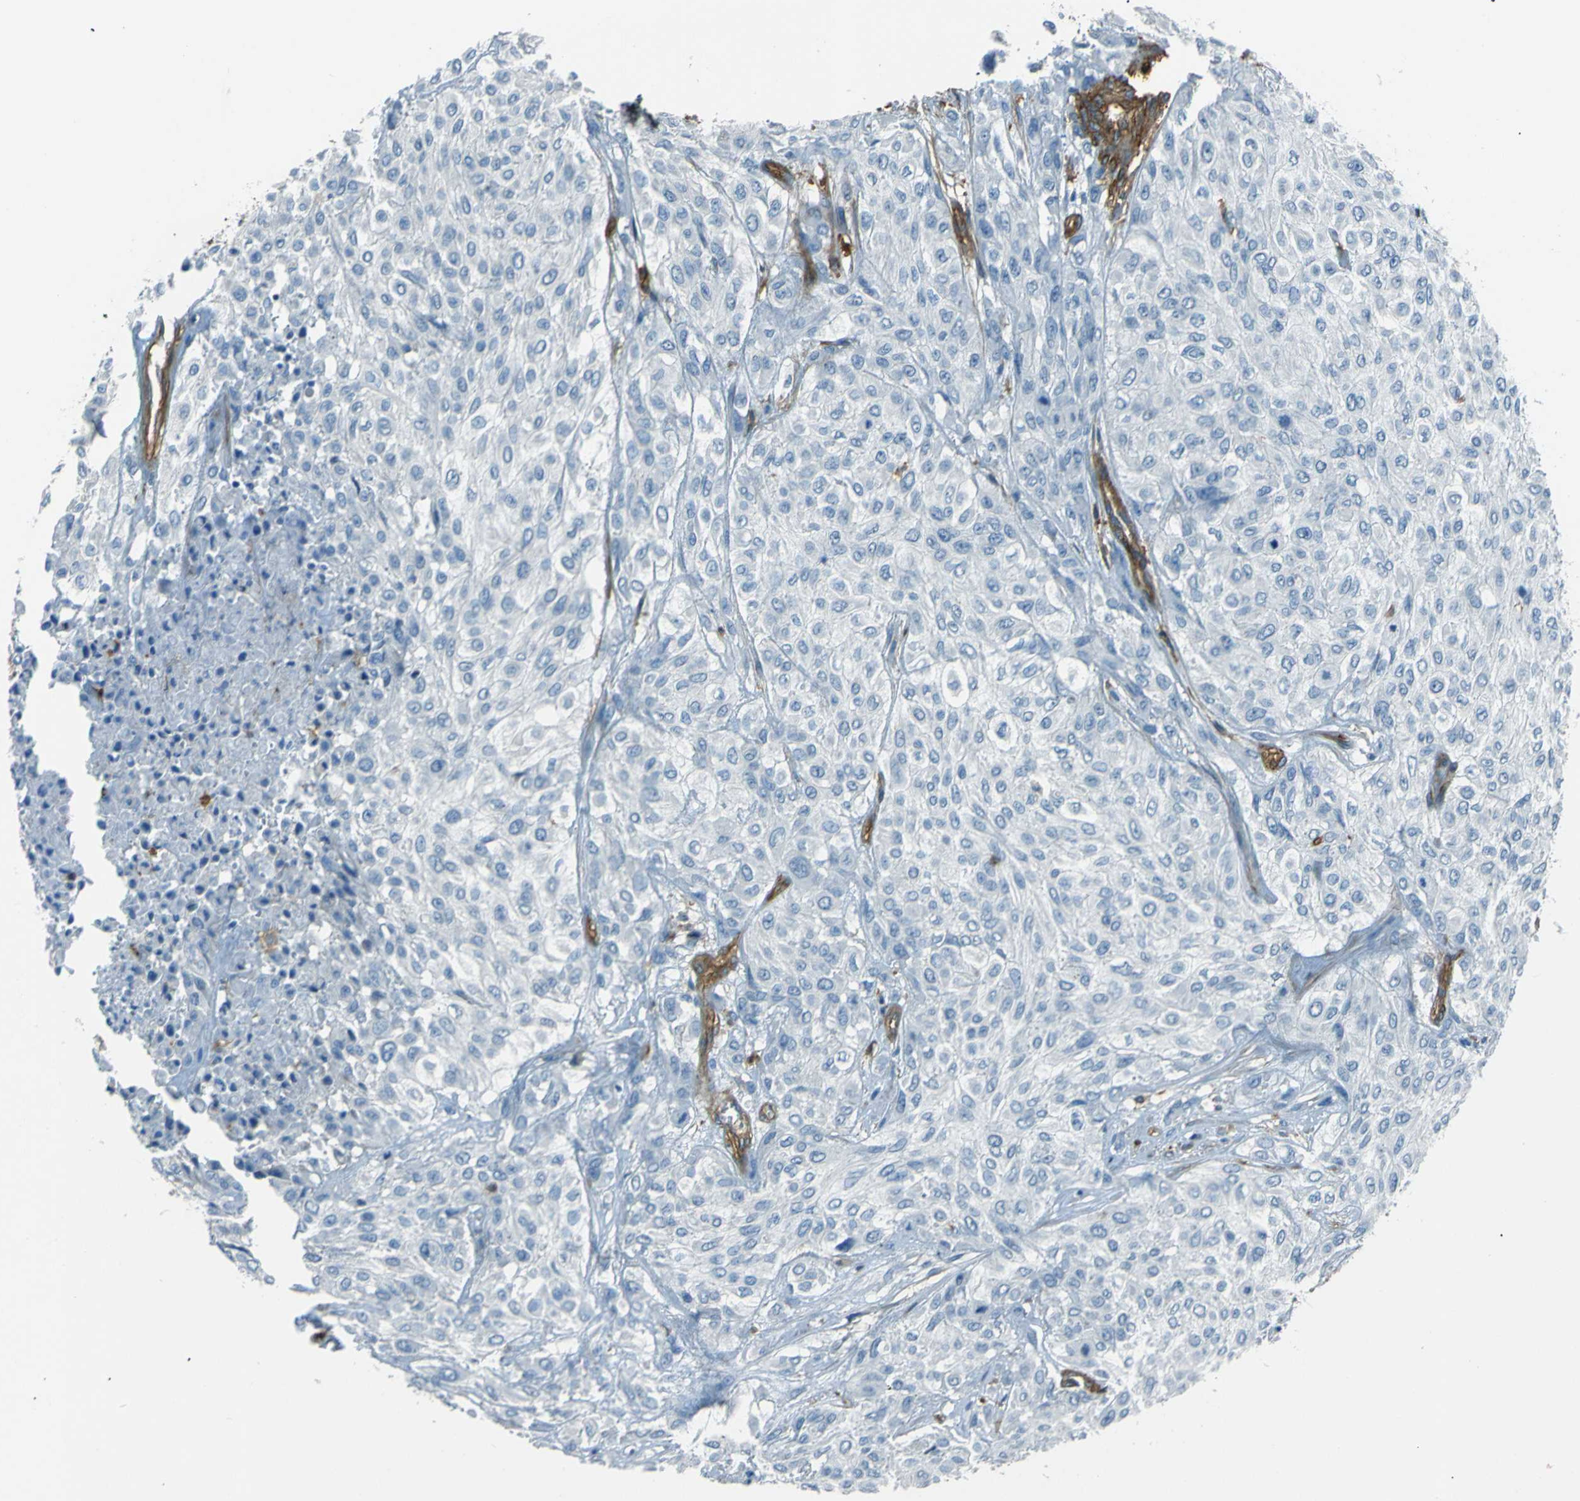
{"staining": {"intensity": "negative", "quantity": "none", "location": "none"}, "tissue": "urothelial cancer", "cell_type": "Tumor cells", "image_type": "cancer", "snomed": [{"axis": "morphology", "description": "Urothelial carcinoma, High grade"}, {"axis": "topography", "description": "Urinary bladder"}], "caption": "This is an immunohistochemistry micrograph of human urothelial cancer. There is no expression in tumor cells.", "gene": "ENTPD1", "patient": {"sex": "male", "age": 57}}